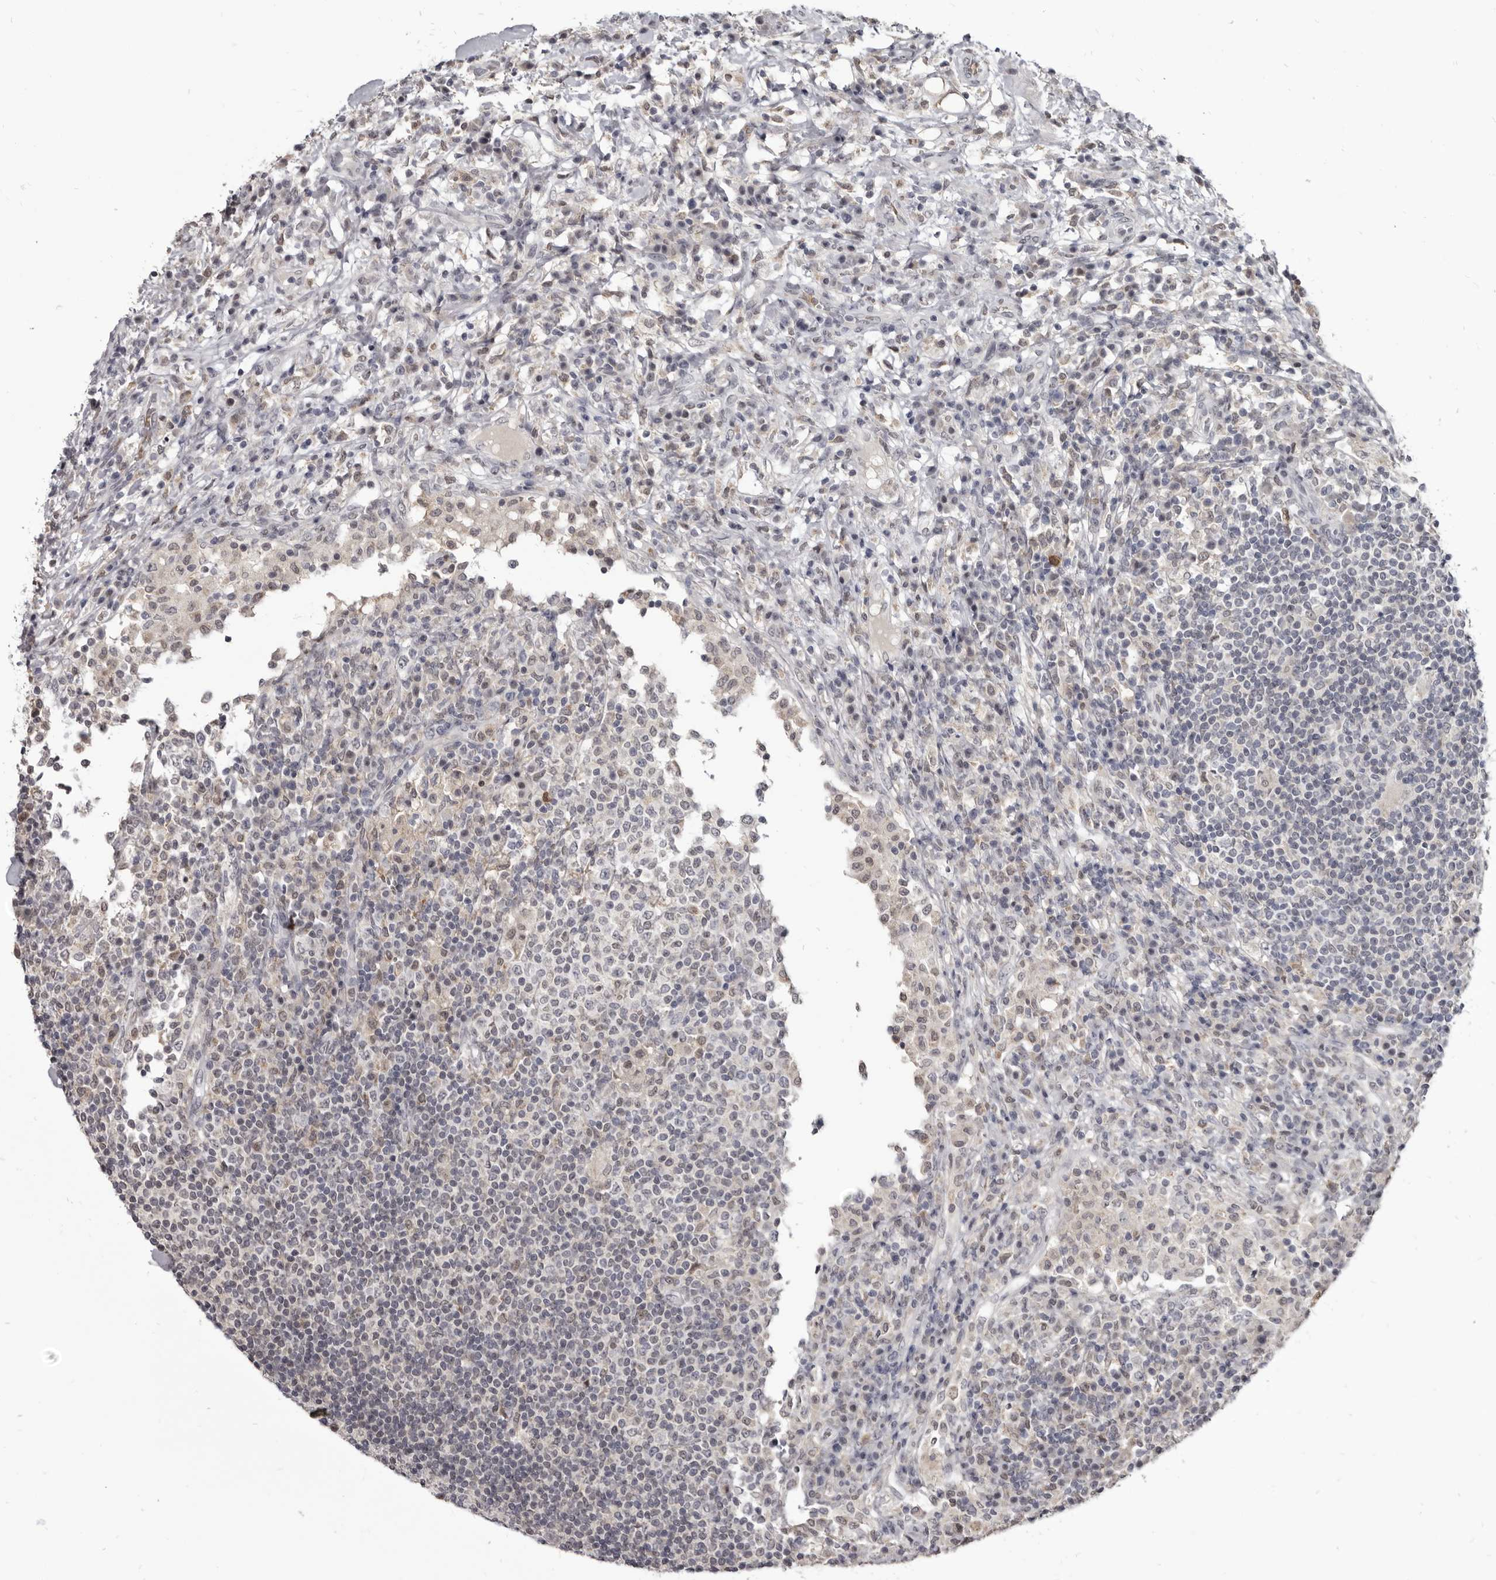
{"staining": {"intensity": "negative", "quantity": "none", "location": "none"}, "tissue": "lymph node", "cell_type": "Germinal center cells", "image_type": "normal", "snomed": [{"axis": "morphology", "description": "Normal tissue, NOS"}, {"axis": "topography", "description": "Lymph node"}], "caption": "Immunohistochemistry histopathology image of normal lymph node stained for a protein (brown), which reveals no staining in germinal center cells.", "gene": "CGN", "patient": {"sex": "female", "age": 53}}